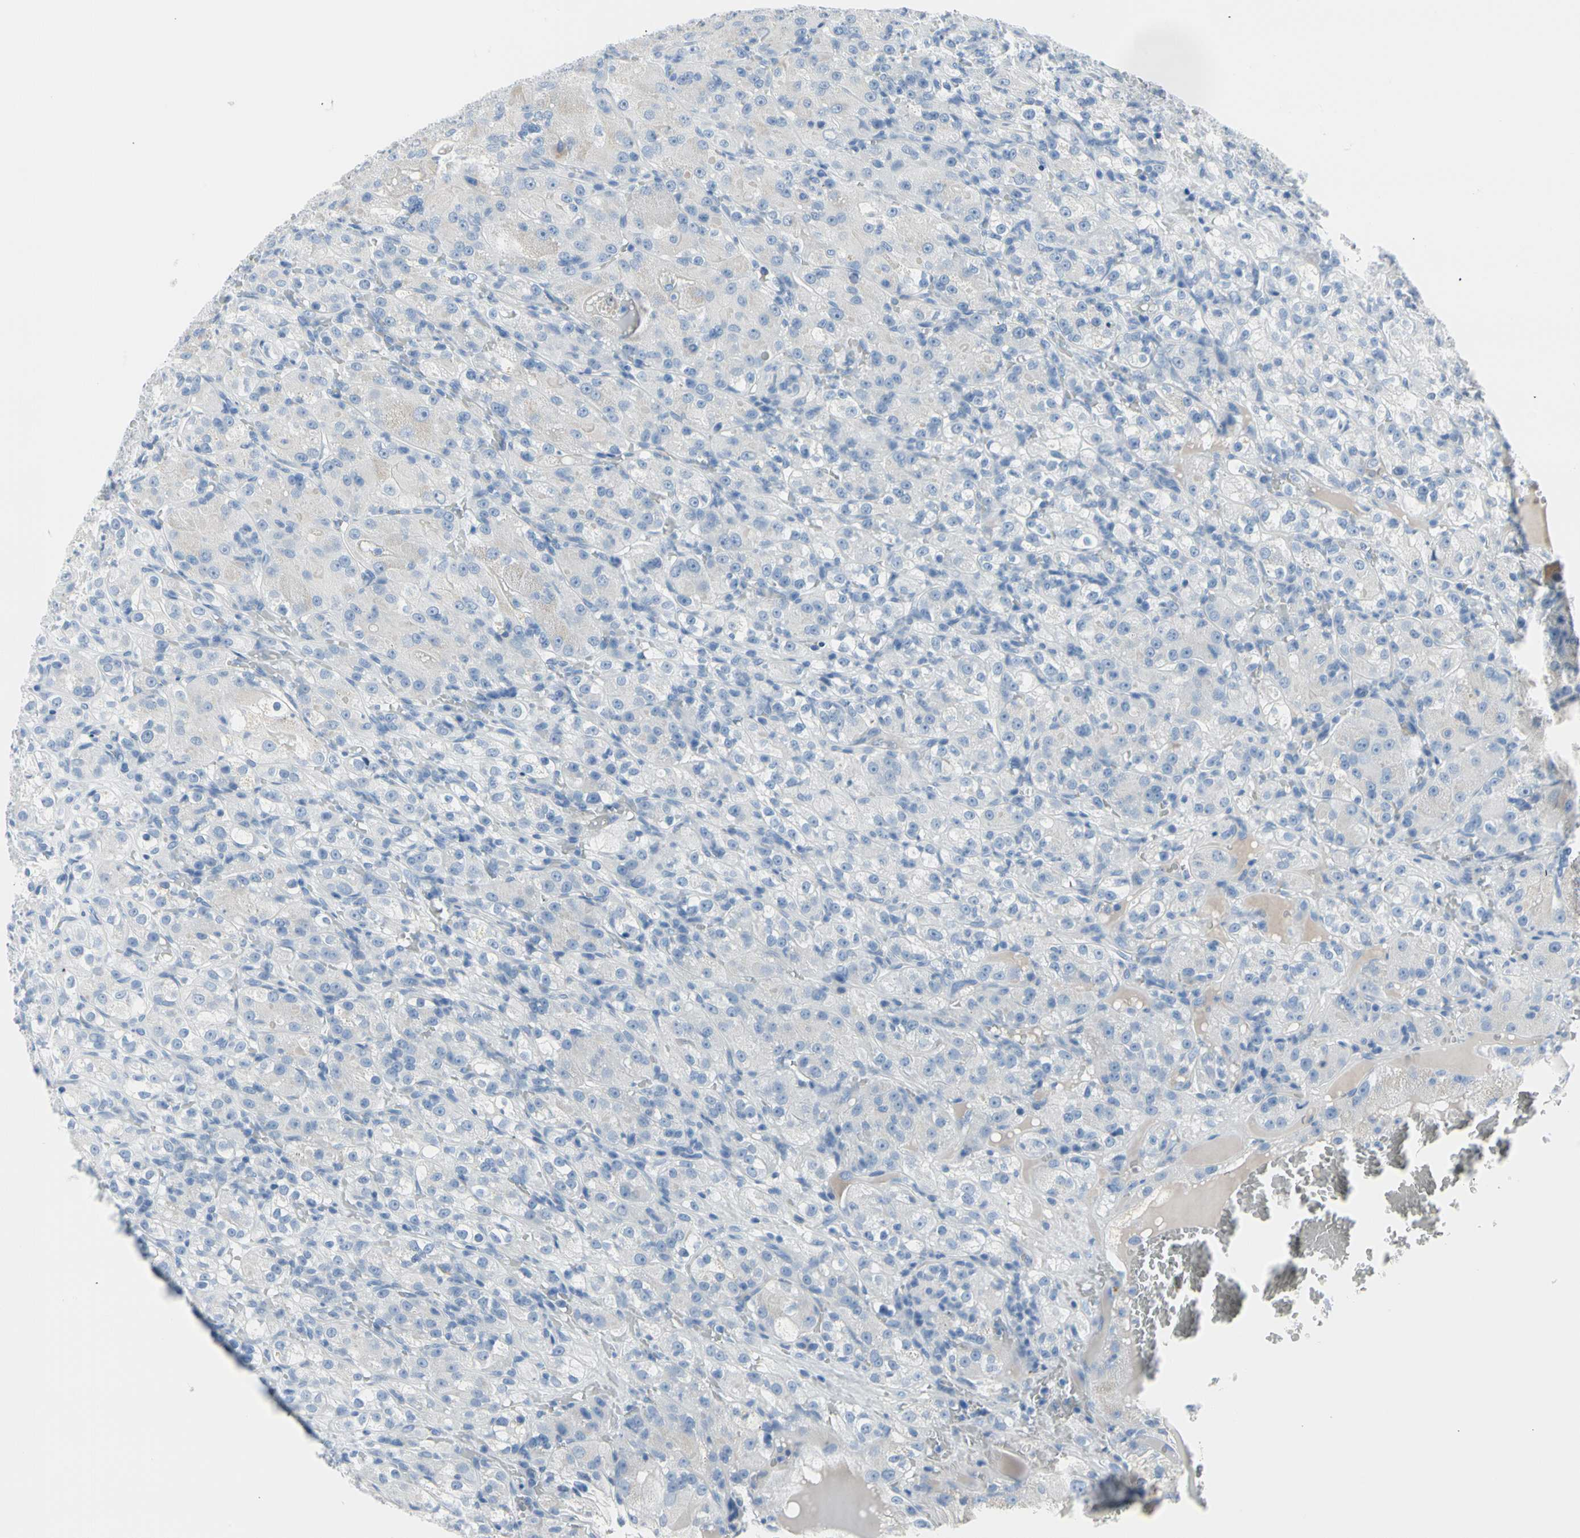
{"staining": {"intensity": "negative", "quantity": "none", "location": "none"}, "tissue": "renal cancer", "cell_type": "Tumor cells", "image_type": "cancer", "snomed": [{"axis": "morphology", "description": "Normal tissue, NOS"}, {"axis": "morphology", "description": "Adenocarcinoma, NOS"}, {"axis": "topography", "description": "Kidney"}], "caption": "Protein analysis of renal adenocarcinoma shows no significant expression in tumor cells.", "gene": "TPO", "patient": {"sex": "male", "age": 61}}